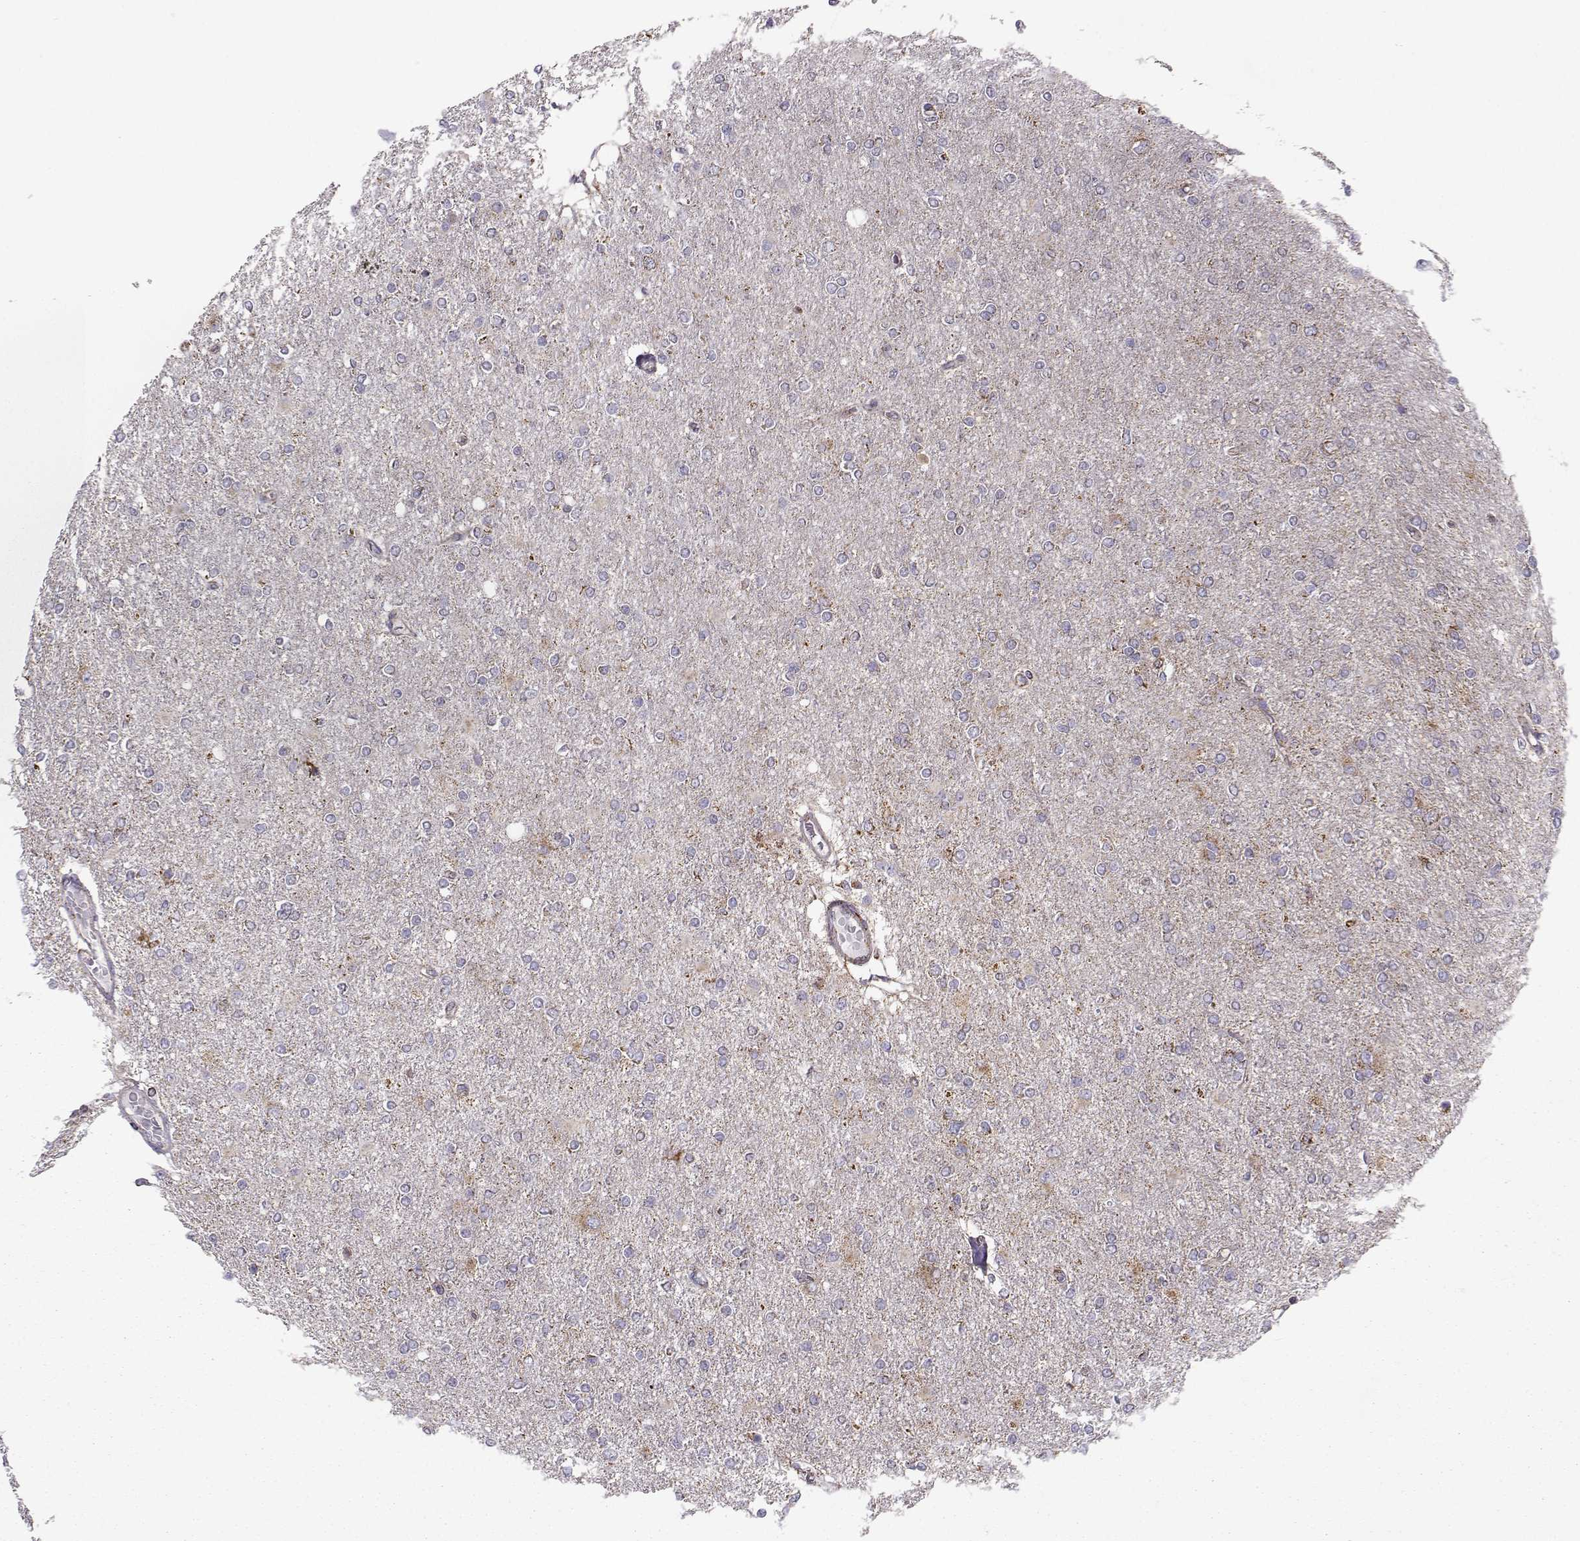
{"staining": {"intensity": "negative", "quantity": "none", "location": "none"}, "tissue": "glioma", "cell_type": "Tumor cells", "image_type": "cancer", "snomed": [{"axis": "morphology", "description": "Glioma, malignant, High grade"}, {"axis": "topography", "description": "Cerebral cortex"}], "caption": "Immunohistochemistry (IHC) of human glioma reveals no positivity in tumor cells.", "gene": "NECAB3", "patient": {"sex": "male", "age": 70}}